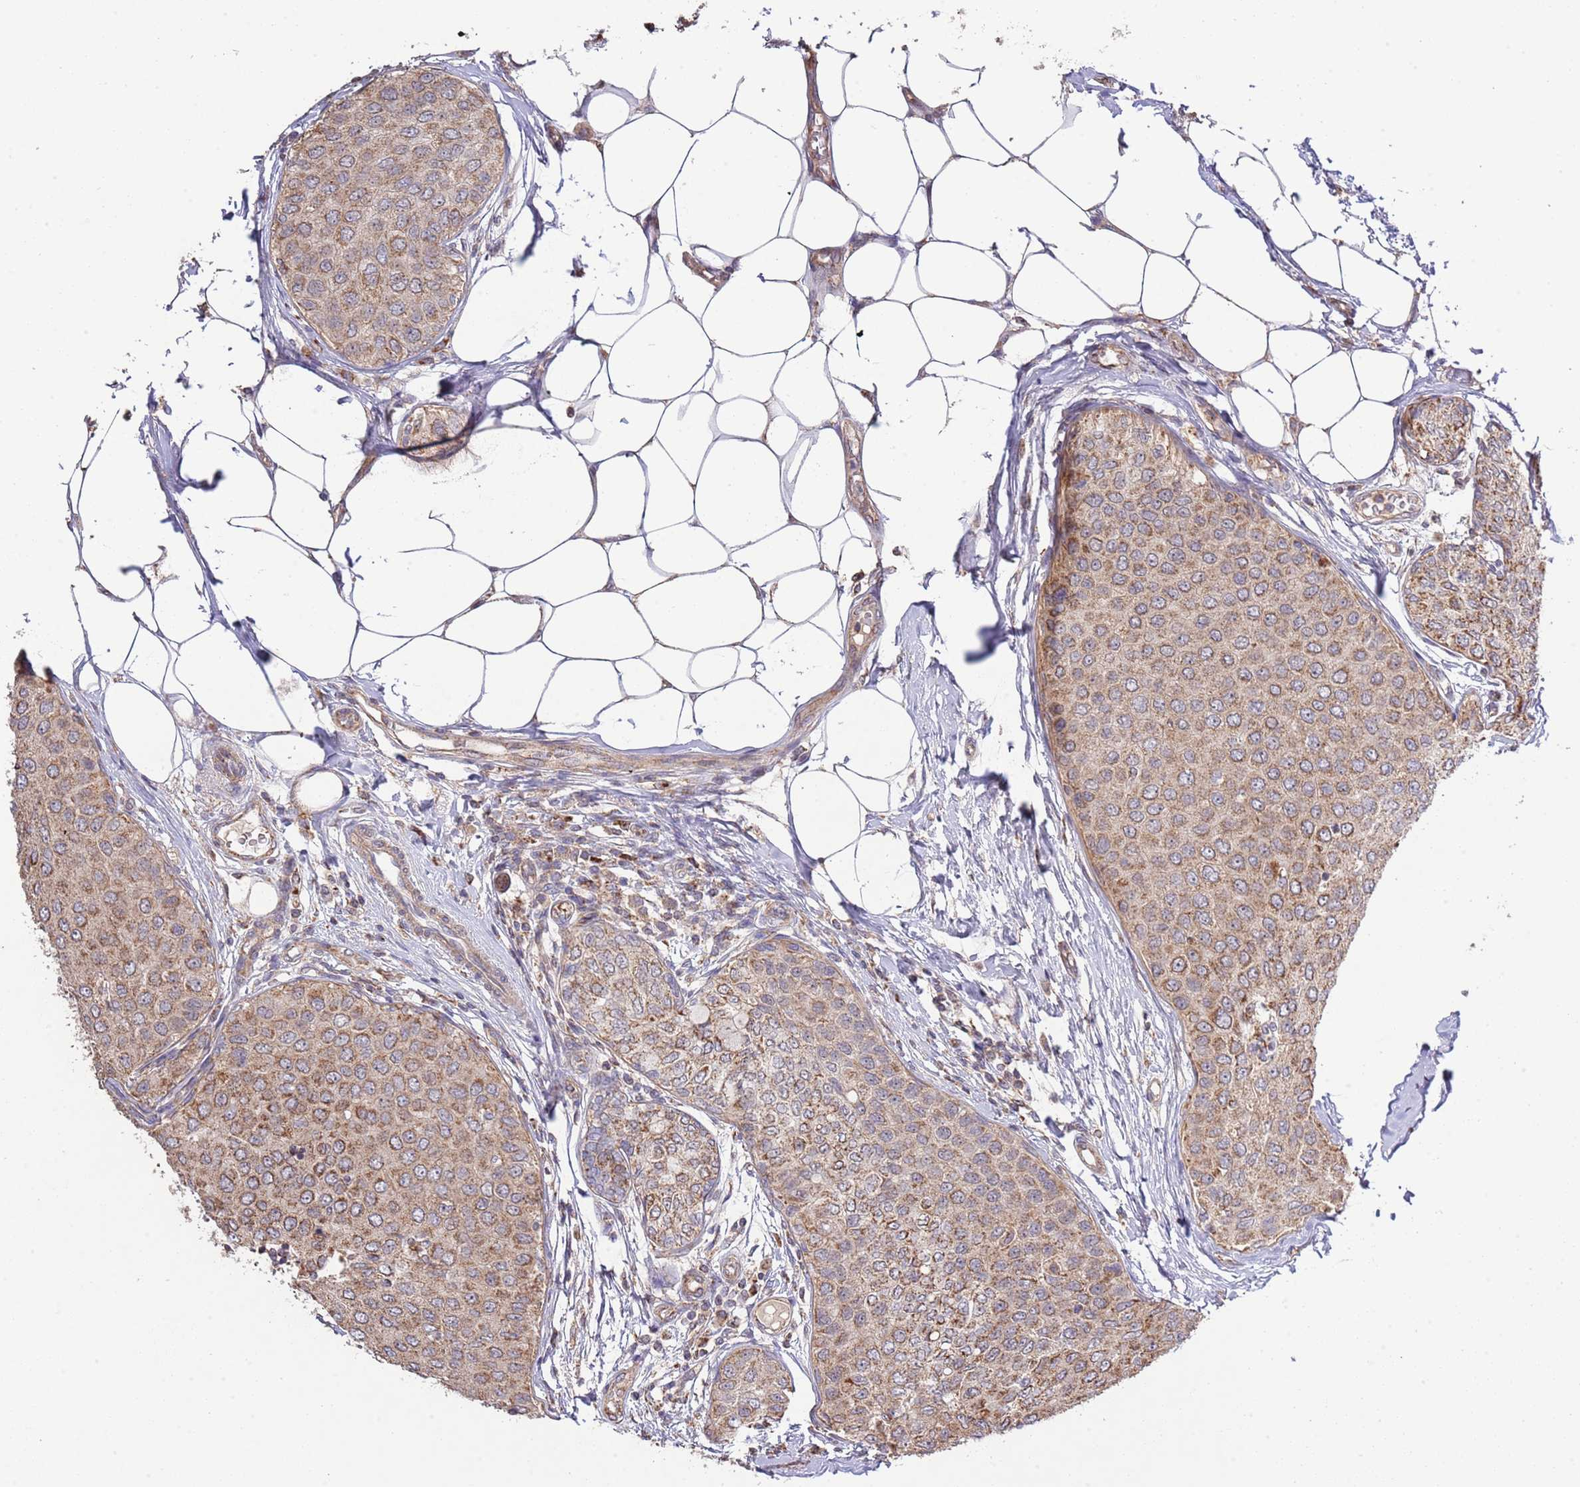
{"staining": {"intensity": "moderate", "quantity": ">75%", "location": "cytoplasmic/membranous"}, "tissue": "breast cancer", "cell_type": "Tumor cells", "image_type": "cancer", "snomed": [{"axis": "morphology", "description": "Duct carcinoma"}, {"axis": "topography", "description": "Breast"}], "caption": "Immunohistochemistry (IHC) photomicrograph of breast cancer stained for a protein (brown), which reveals medium levels of moderate cytoplasmic/membranous positivity in about >75% of tumor cells.", "gene": "IVD", "patient": {"sex": "female", "age": 72}}